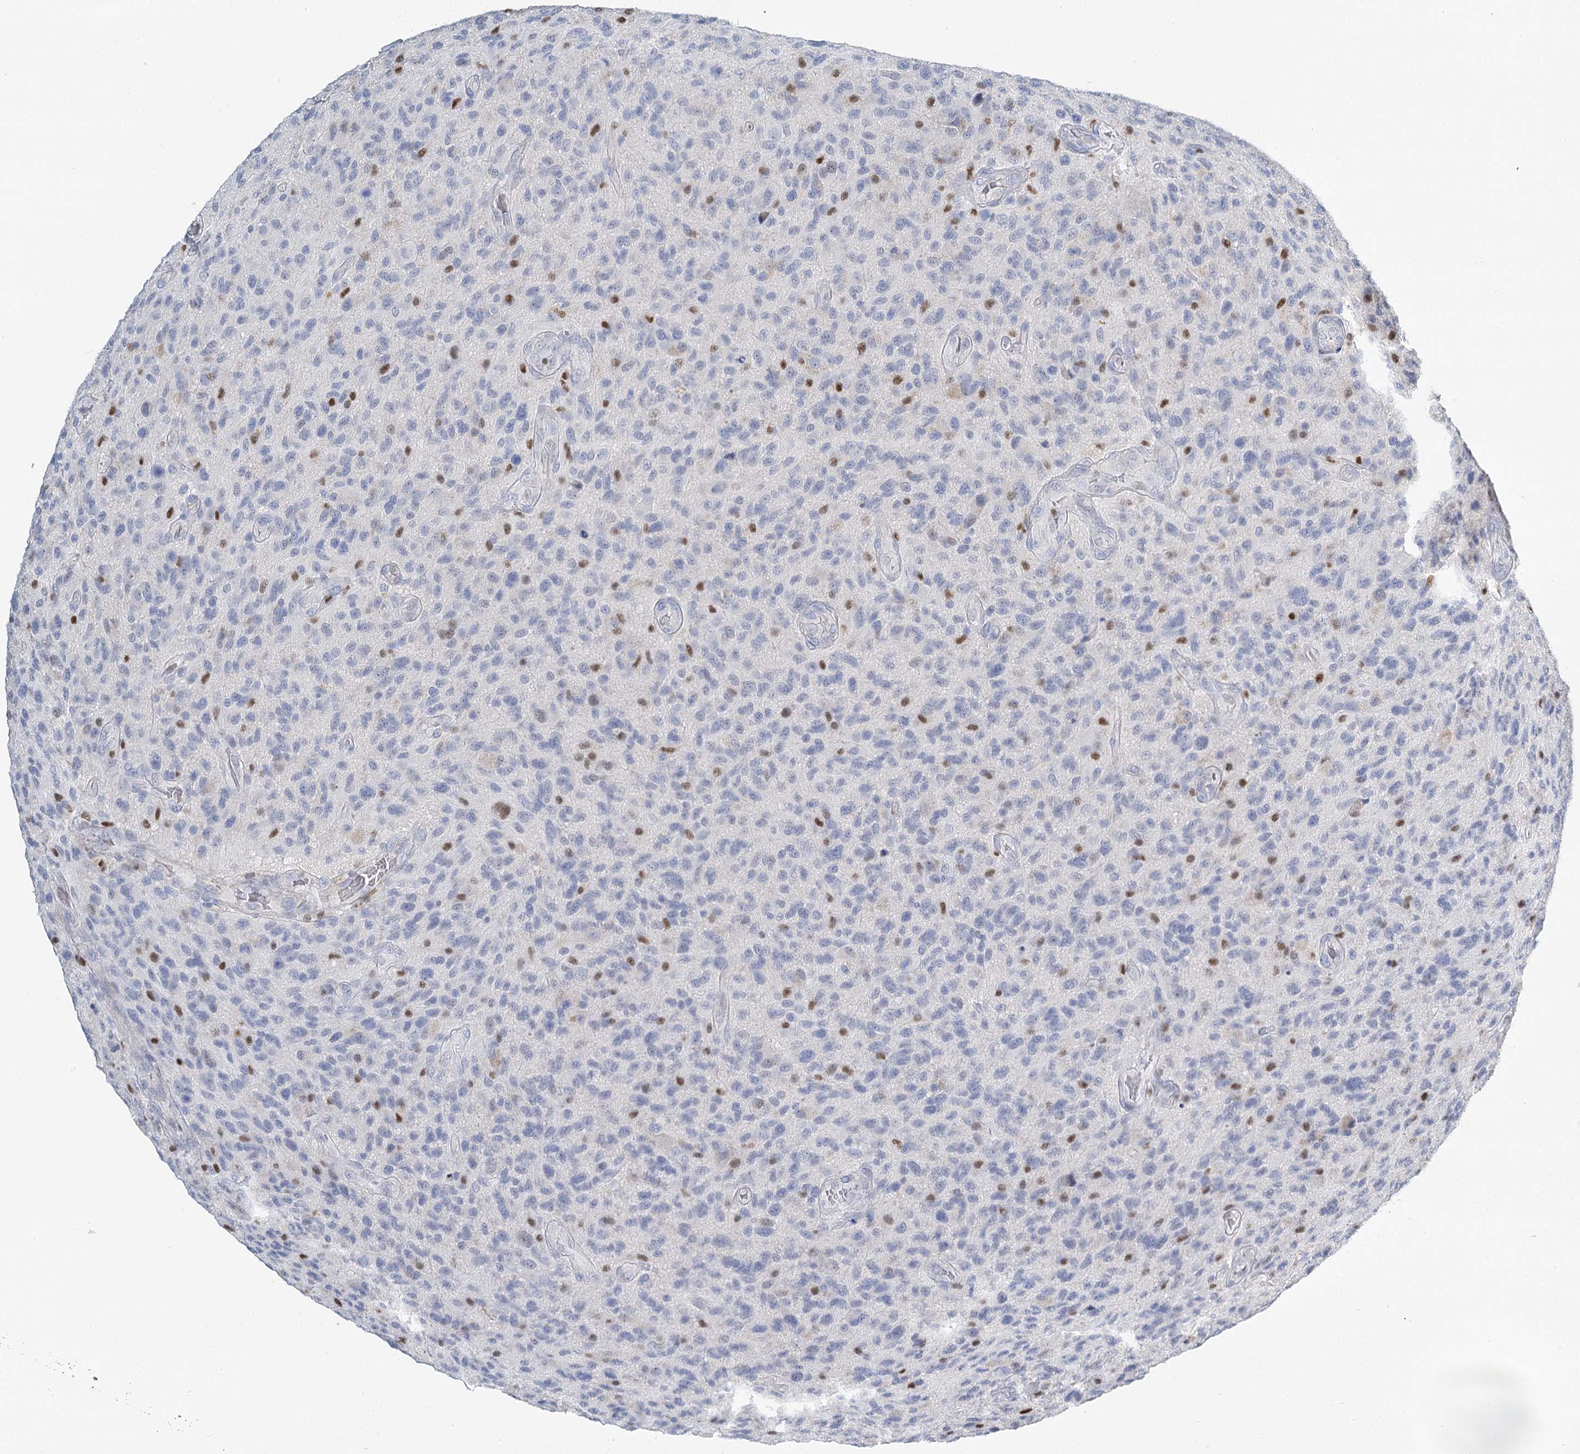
{"staining": {"intensity": "moderate", "quantity": "<25%", "location": "nuclear"}, "tissue": "glioma", "cell_type": "Tumor cells", "image_type": "cancer", "snomed": [{"axis": "morphology", "description": "Glioma, malignant, High grade"}, {"axis": "topography", "description": "Brain"}], "caption": "Brown immunohistochemical staining in human high-grade glioma (malignant) demonstrates moderate nuclear expression in about <25% of tumor cells.", "gene": "IGSF3", "patient": {"sex": "male", "age": 47}}